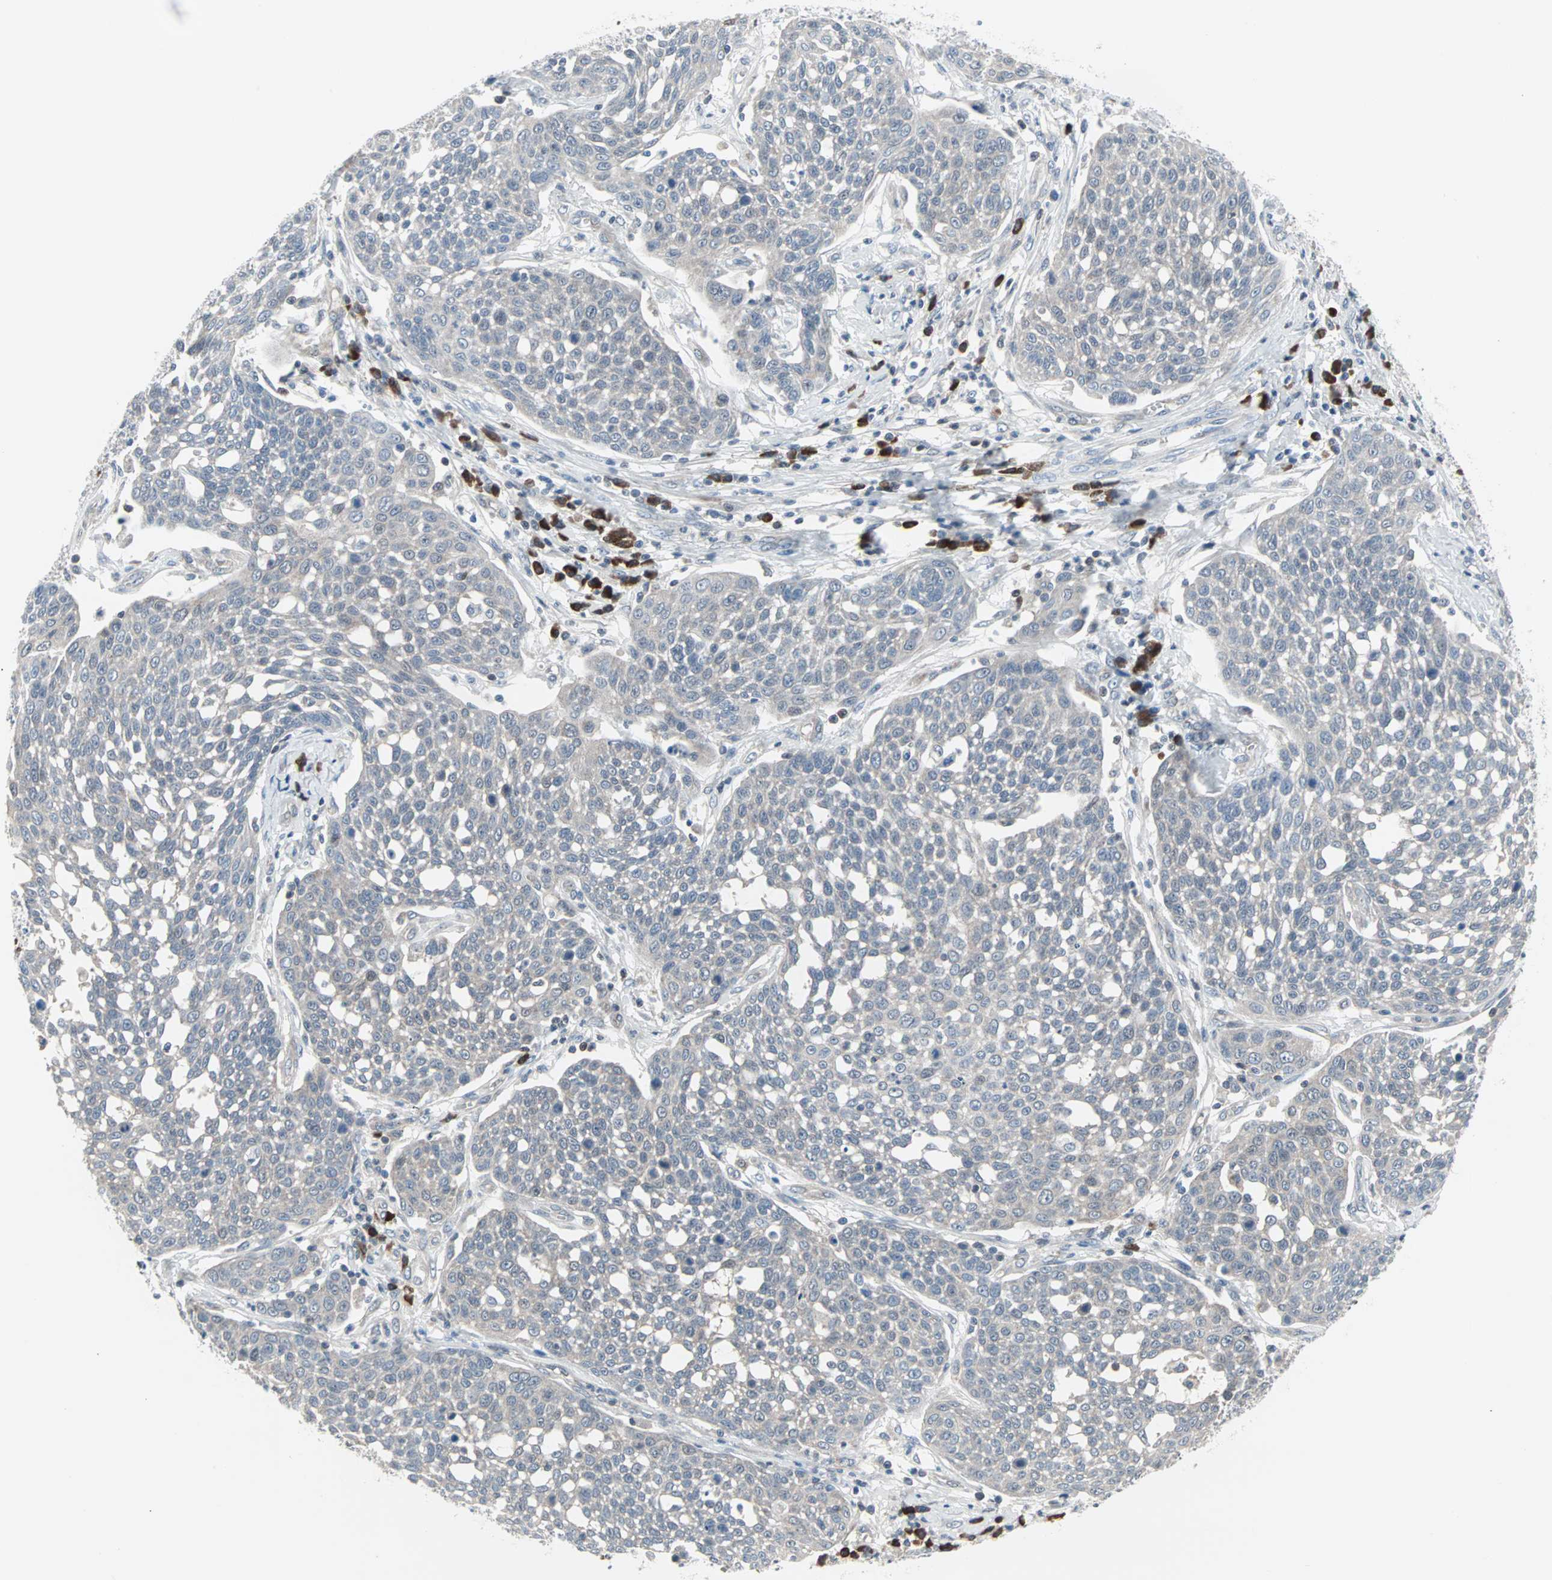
{"staining": {"intensity": "negative", "quantity": "none", "location": "none"}, "tissue": "cervical cancer", "cell_type": "Tumor cells", "image_type": "cancer", "snomed": [{"axis": "morphology", "description": "Squamous cell carcinoma, NOS"}, {"axis": "topography", "description": "Cervix"}], "caption": "IHC image of neoplastic tissue: human cervical cancer stained with DAB shows no significant protein expression in tumor cells.", "gene": "CASP3", "patient": {"sex": "female", "age": 34}}